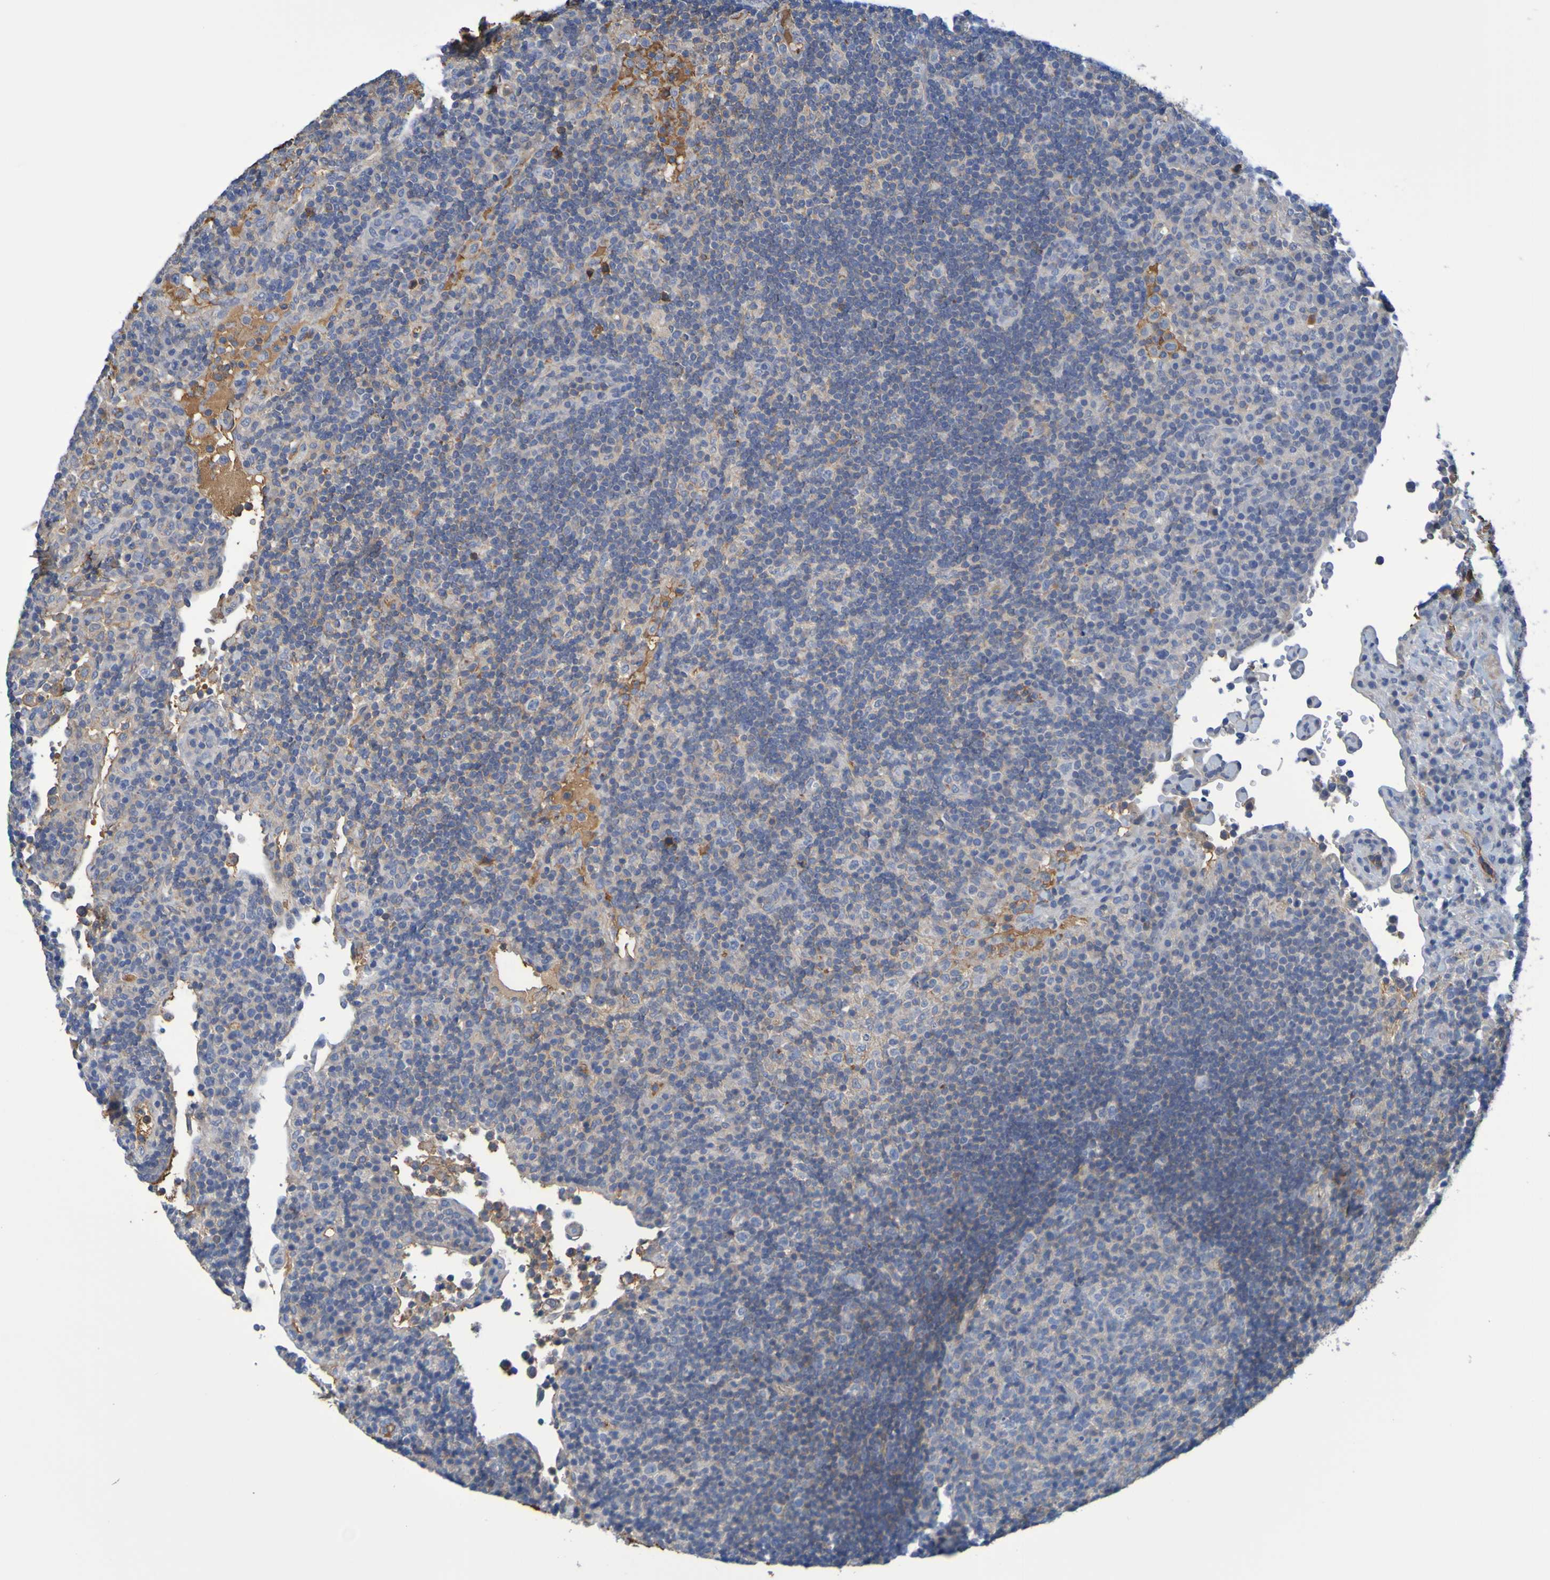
{"staining": {"intensity": "weak", "quantity": "25%-75%", "location": "cytoplasmic/membranous"}, "tissue": "lymph node", "cell_type": "Germinal center cells", "image_type": "normal", "snomed": [{"axis": "morphology", "description": "Normal tissue, NOS"}, {"axis": "topography", "description": "Lymph node"}], "caption": "Immunohistochemical staining of normal human lymph node demonstrates low levels of weak cytoplasmic/membranous expression in approximately 25%-75% of germinal center cells. (Stains: DAB in brown, nuclei in blue, Microscopy: brightfield microscopy at high magnification).", "gene": "GAB3", "patient": {"sex": "female", "age": 53}}